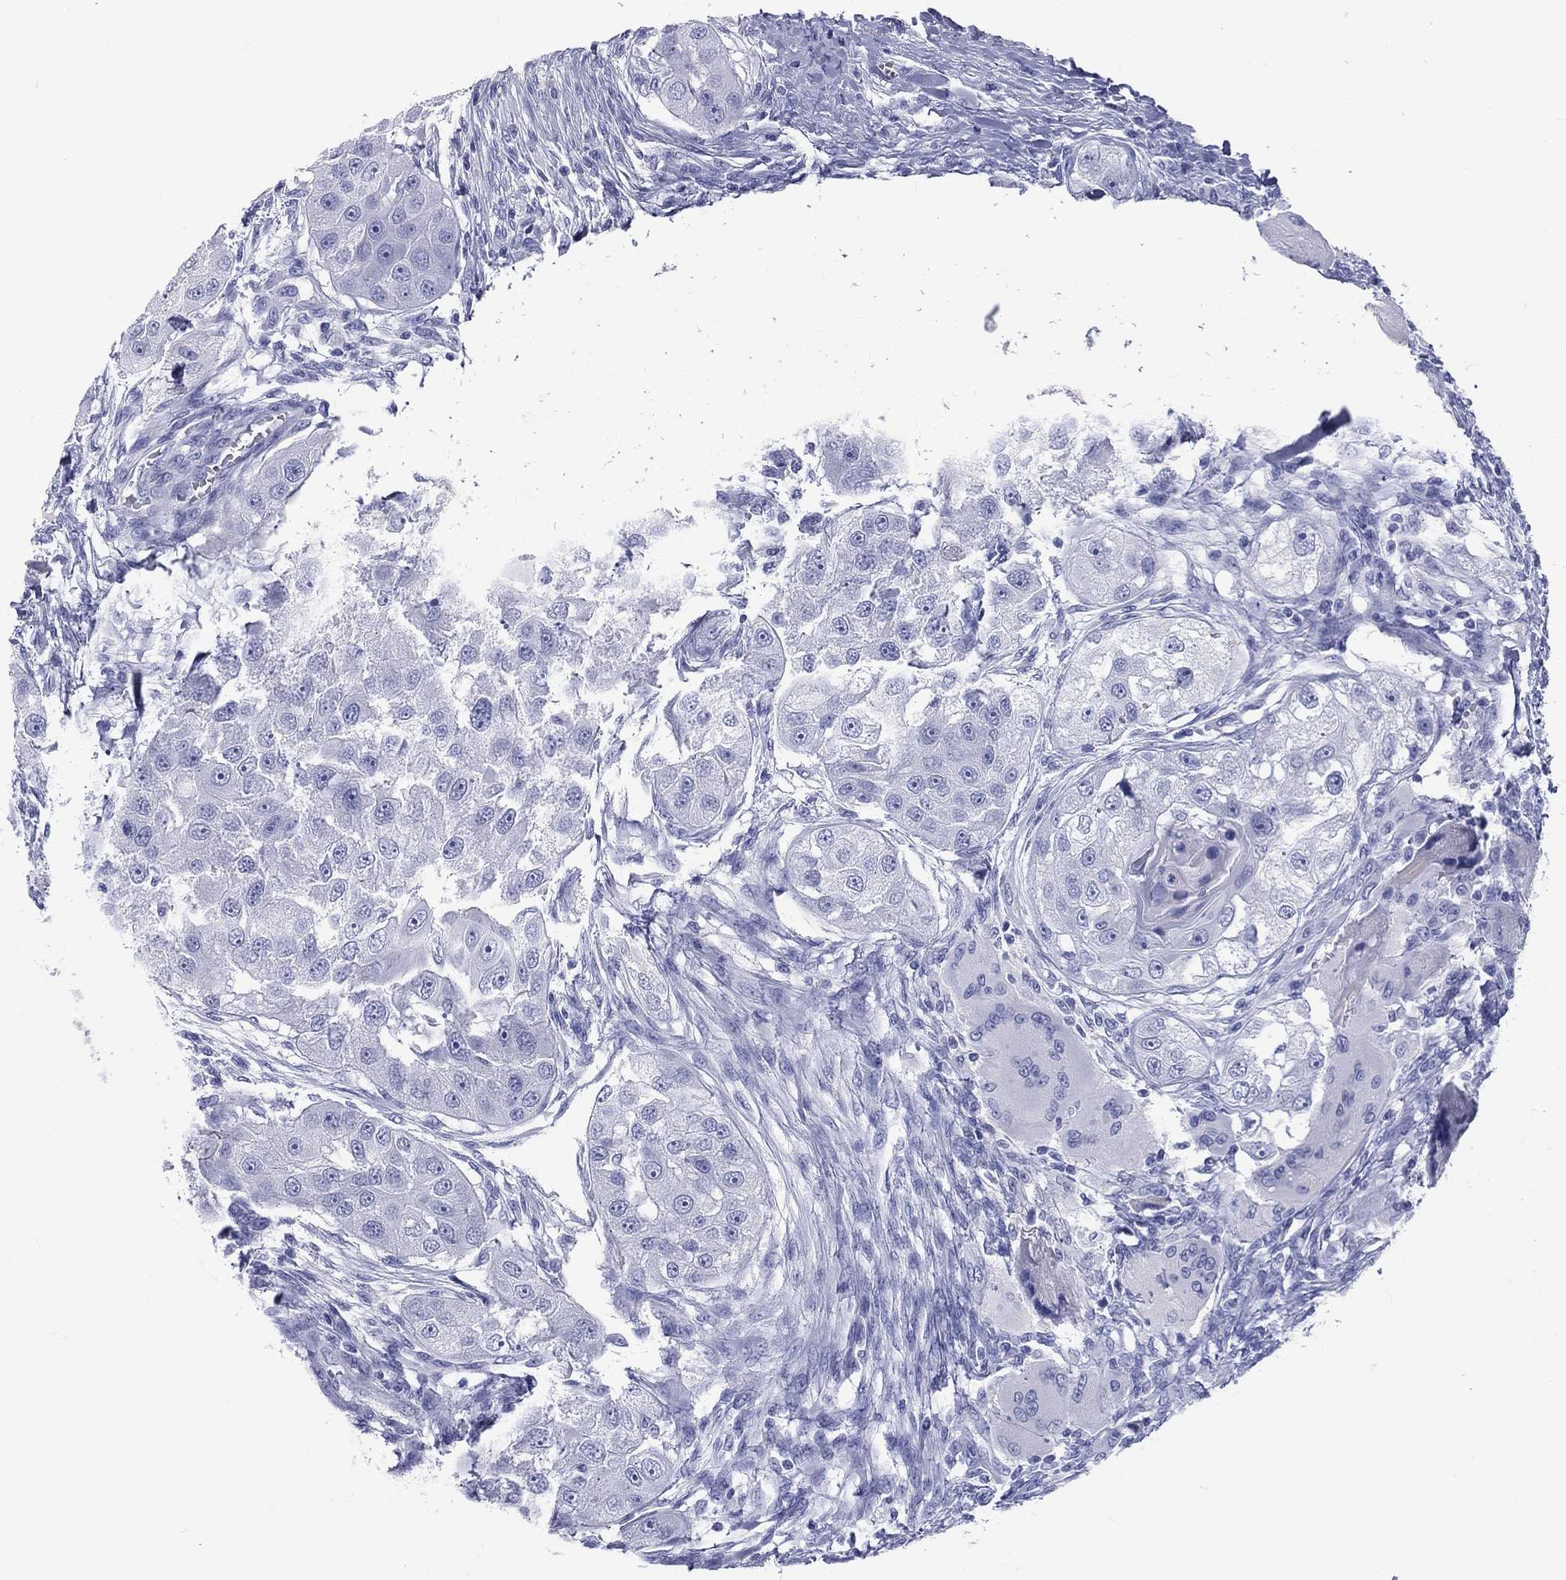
{"staining": {"intensity": "negative", "quantity": "none", "location": "none"}, "tissue": "head and neck cancer", "cell_type": "Tumor cells", "image_type": "cancer", "snomed": [{"axis": "morphology", "description": "Squamous cell carcinoma, NOS"}, {"axis": "topography", "description": "Head-Neck"}], "caption": "Immunohistochemistry (IHC) image of human head and neck cancer stained for a protein (brown), which exhibits no staining in tumor cells.", "gene": "DNALI1", "patient": {"sex": "male", "age": 51}}